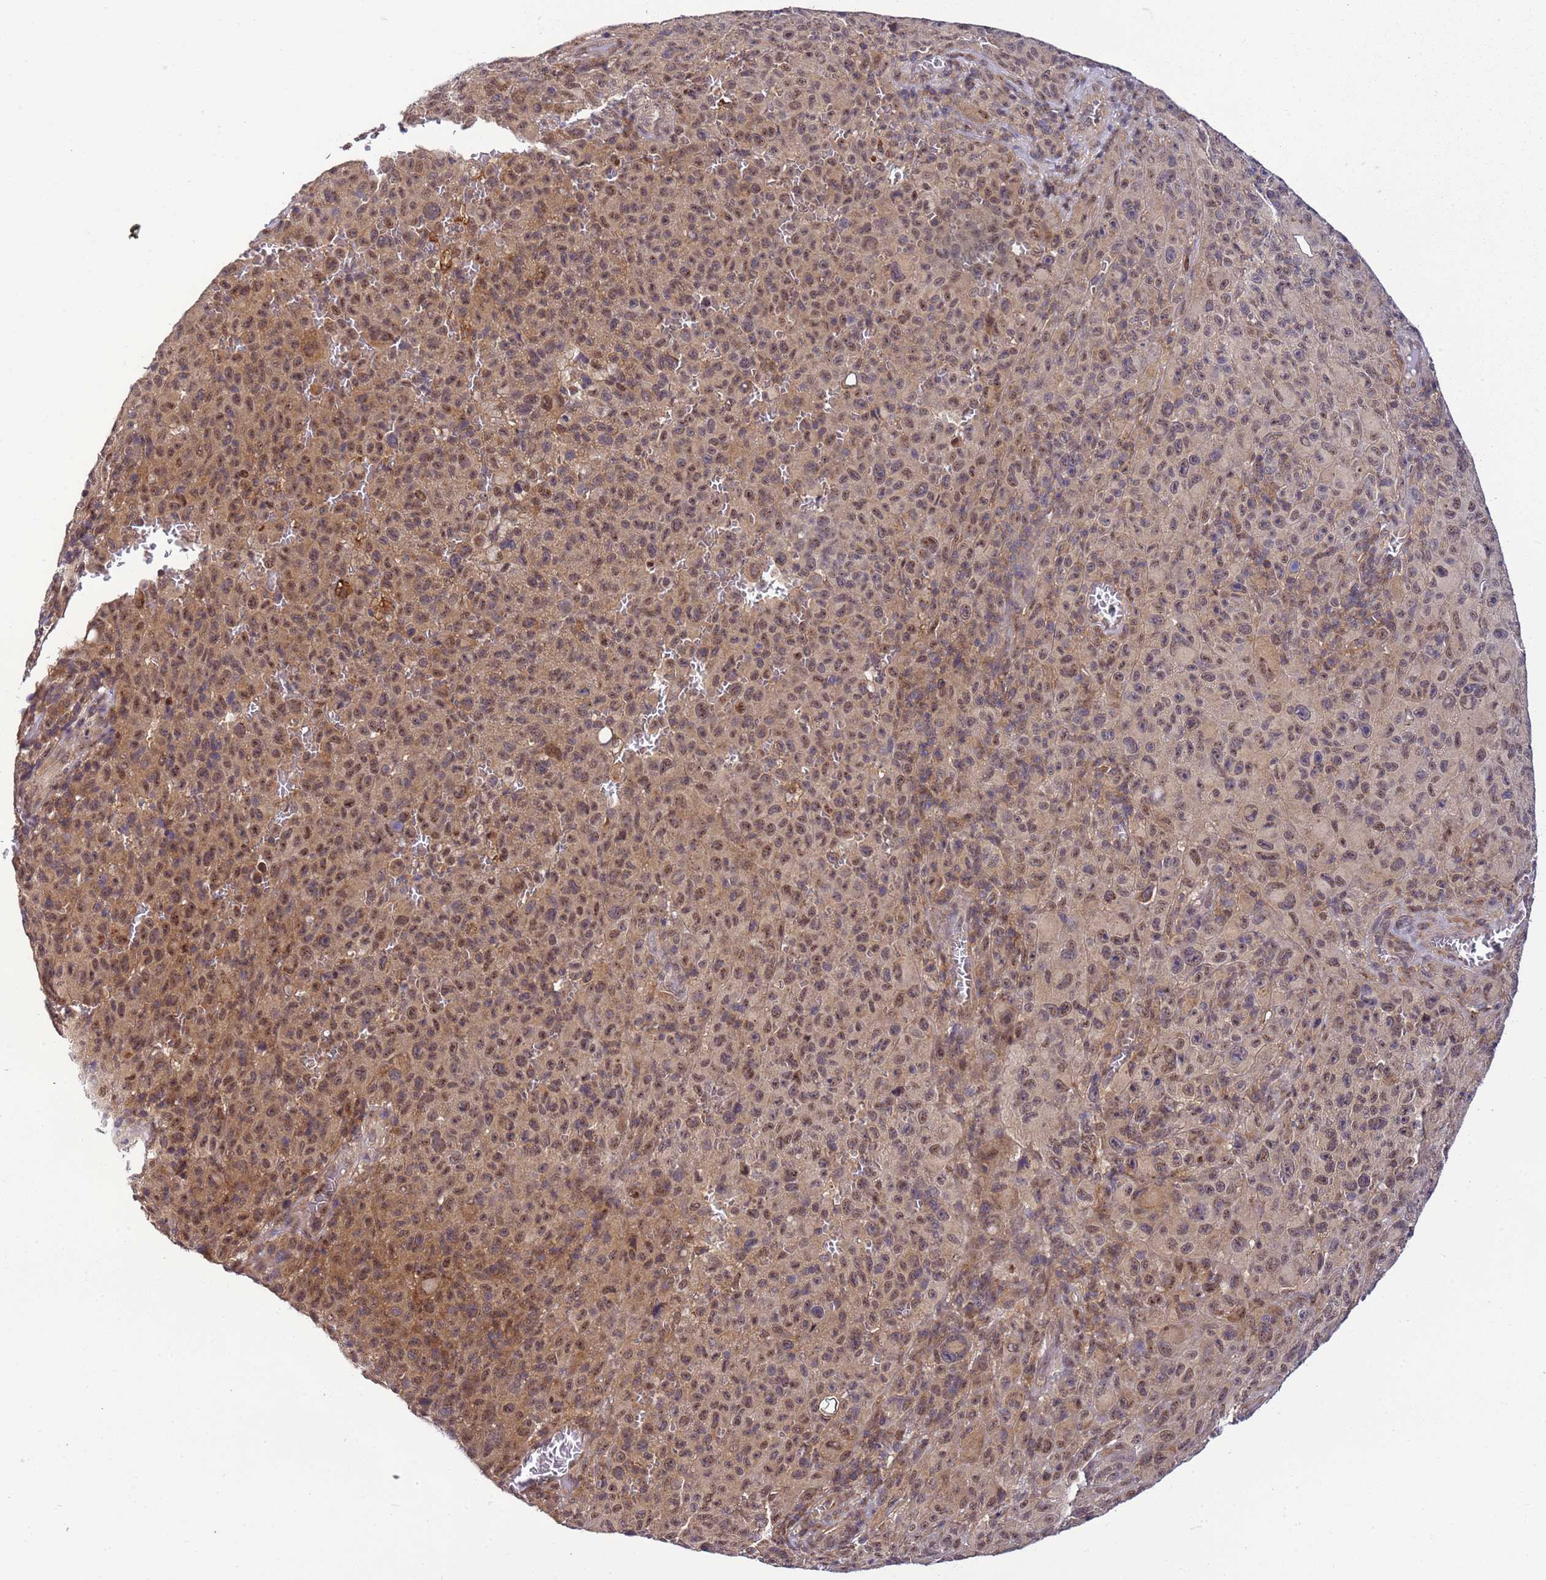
{"staining": {"intensity": "moderate", "quantity": ">75%", "location": "cytoplasmic/membranous,nuclear"}, "tissue": "melanoma", "cell_type": "Tumor cells", "image_type": "cancer", "snomed": [{"axis": "morphology", "description": "Malignant melanoma, NOS"}, {"axis": "topography", "description": "Skin"}], "caption": "Immunohistochemistry (IHC) of human malignant melanoma shows medium levels of moderate cytoplasmic/membranous and nuclear expression in approximately >75% of tumor cells. (DAB IHC, brown staining for protein, blue staining for nuclei).", "gene": "GEN1", "patient": {"sex": "female", "age": 82}}